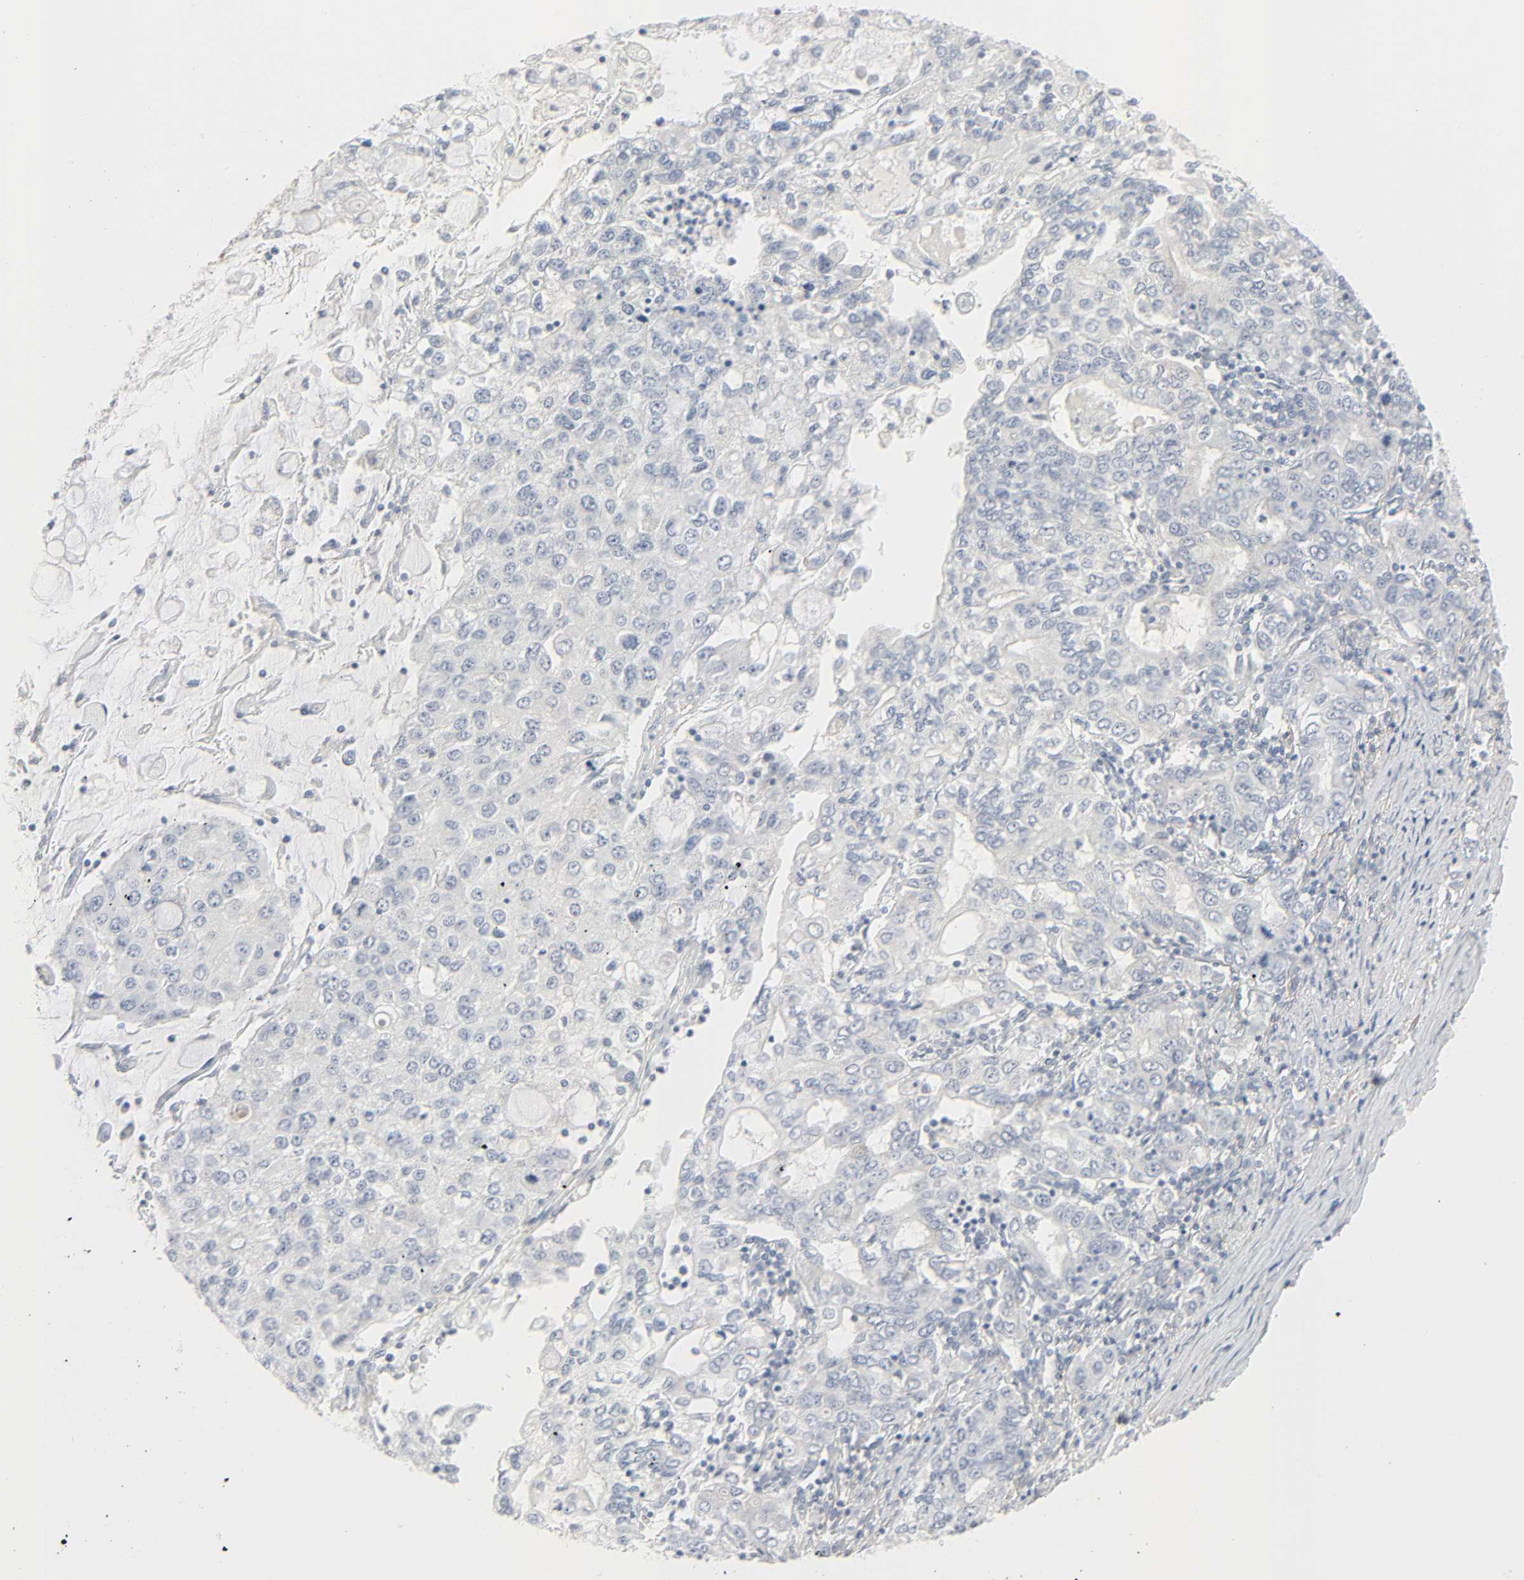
{"staining": {"intensity": "negative", "quantity": "none", "location": "none"}, "tissue": "stomach cancer", "cell_type": "Tumor cells", "image_type": "cancer", "snomed": [{"axis": "morphology", "description": "Adenocarcinoma, NOS"}, {"axis": "topography", "description": "Stomach, lower"}], "caption": "This image is of adenocarcinoma (stomach) stained with immunohistochemistry to label a protein in brown with the nuclei are counter-stained blue. There is no staining in tumor cells.", "gene": "ZBTB16", "patient": {"sex": "female", "age": 72}}